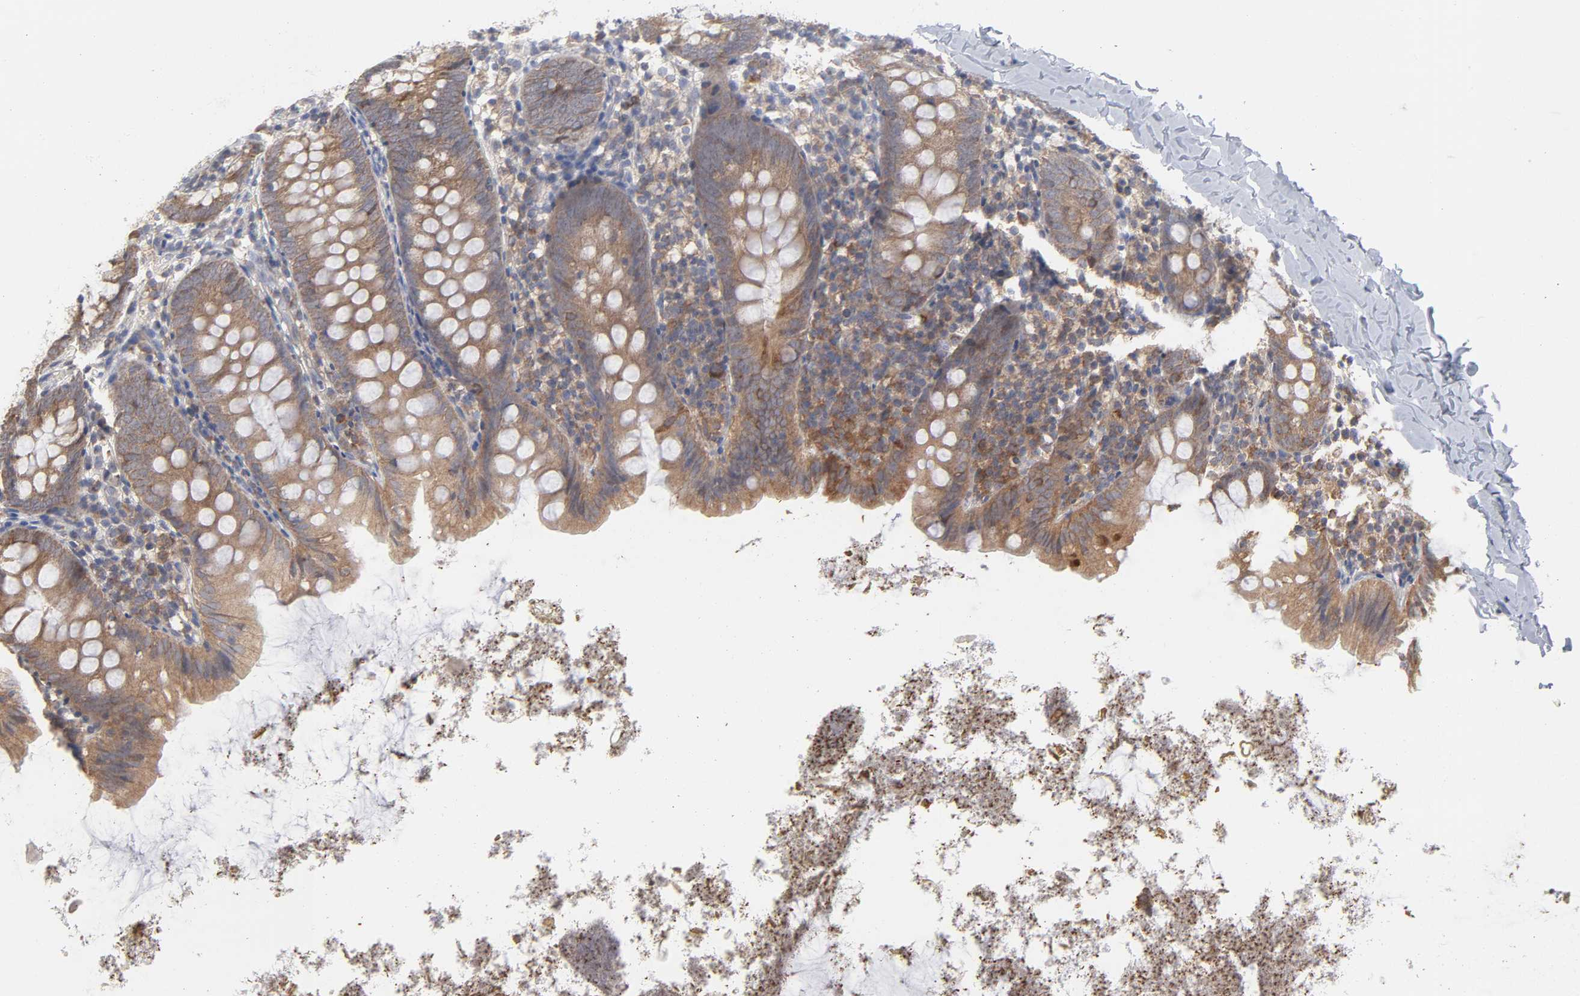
{"staining": {"intensity": "moderate", "quantity": ">75%", "location": "cytoplasmic/membranous"}, "tissue": "appendix", "cell_type": "Glandular cells", "image_type": "normal", "snomed": [{"axis": "morphology", "description": "Normal tissue, NOS"}, {"axis": "topography", "description": "Appendix"}], "caption": "Immunohistochemistry (DAB (3,3'-diaminobenzidine)) staining of normal human appendix exhibits moderate cytoplasmic/membranous protein positivity in approximately >75% of glandular cells.", "gene": "PPFIBP2", "patient": {"sex": "female", "age": 9}}